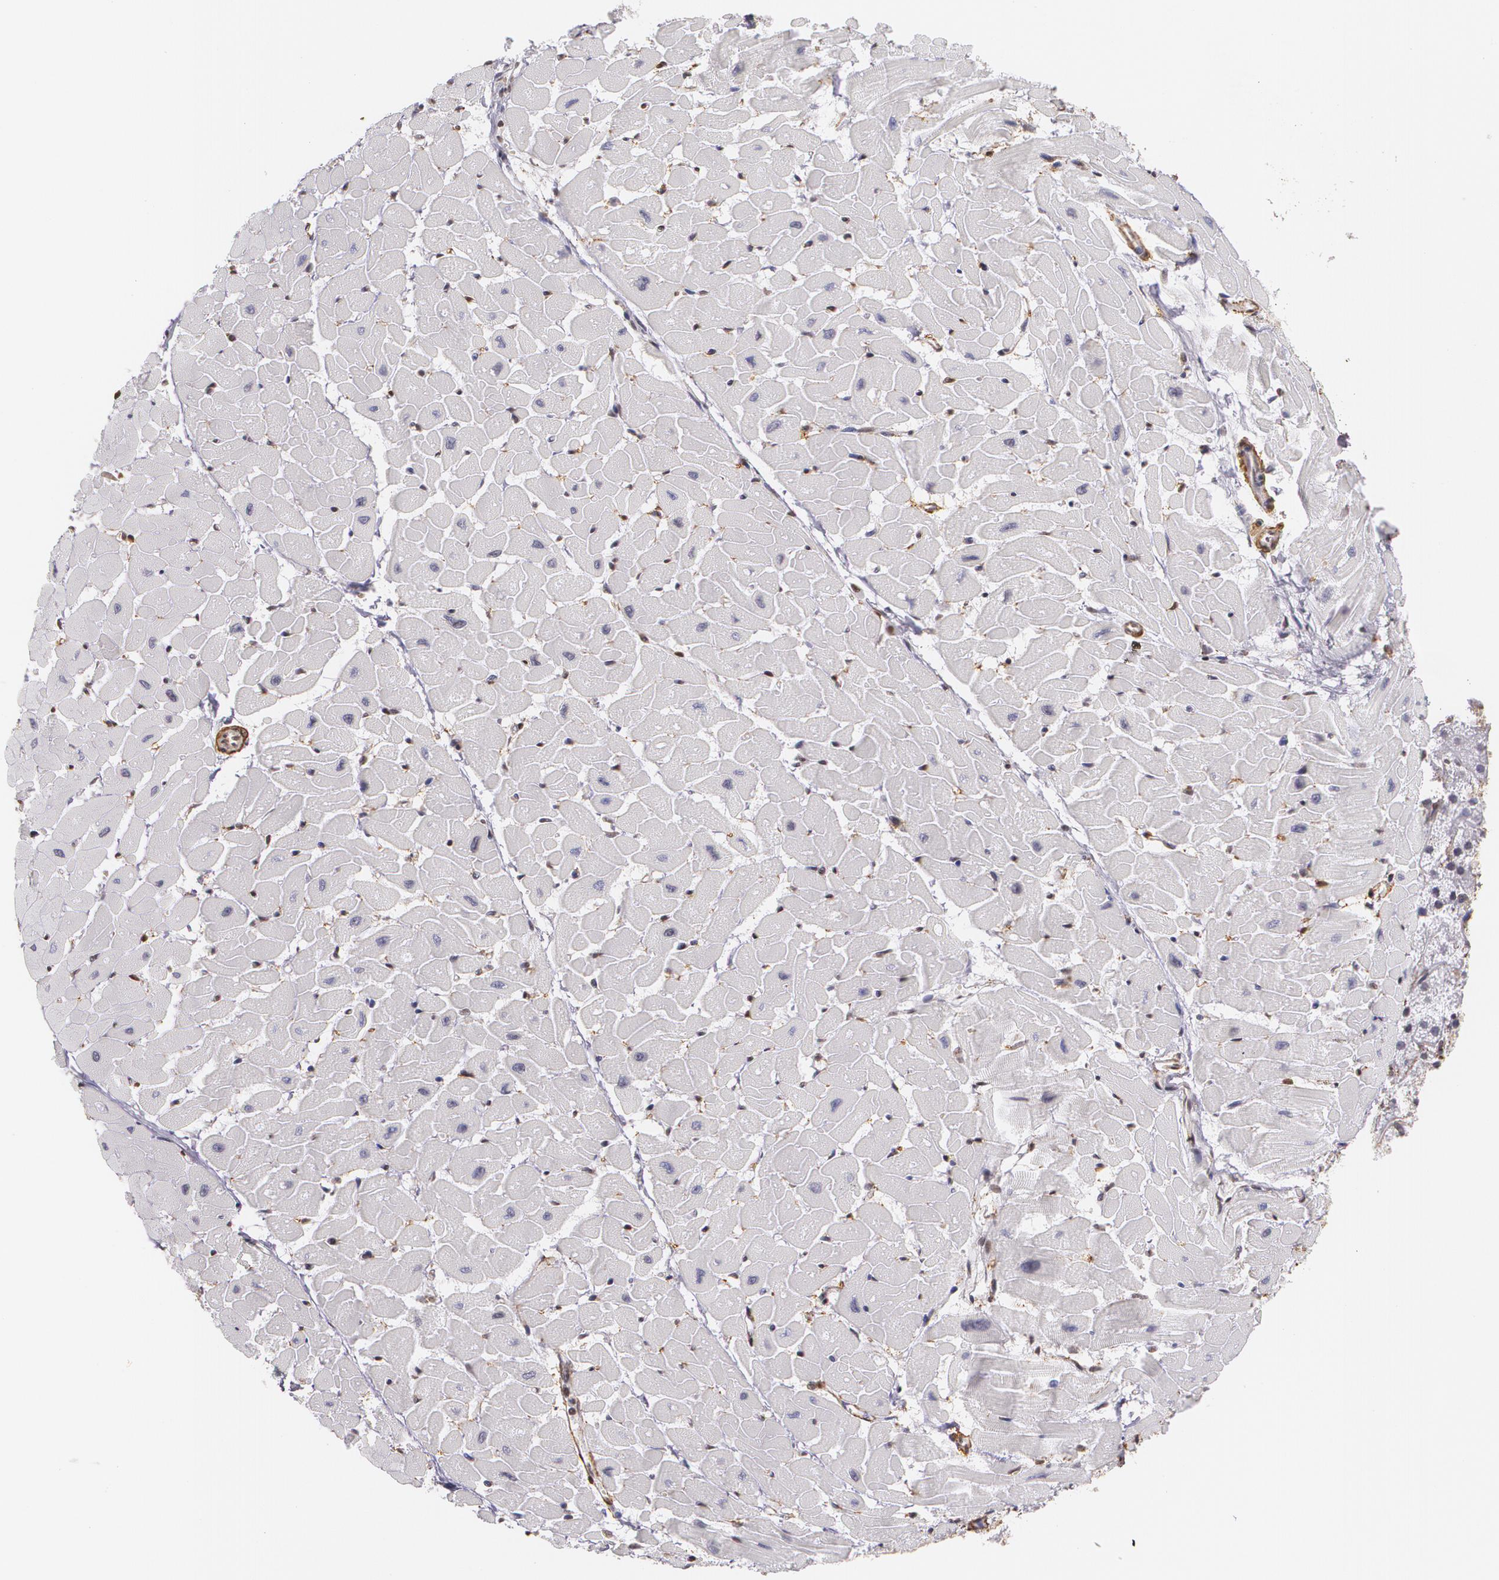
{"staining": {"intensity": "negative", "quantity": "none", "location": "none"}, "tissue": "heart muscle", "cell_type": "Cardiomyocytes", "image_type": "normal", "snomed": [{"axis": "morphology", "description": "Normal tissue, NOS"}, {"axis": "topography", "description": "Heart"}], "caption": "Immunohistochemical staining of unremarkable heart muscle demonstrates no significant positivity in cardiomyocytes.", "gene": "VAMP1", "patient": {"sex": "female", "age": 19}}